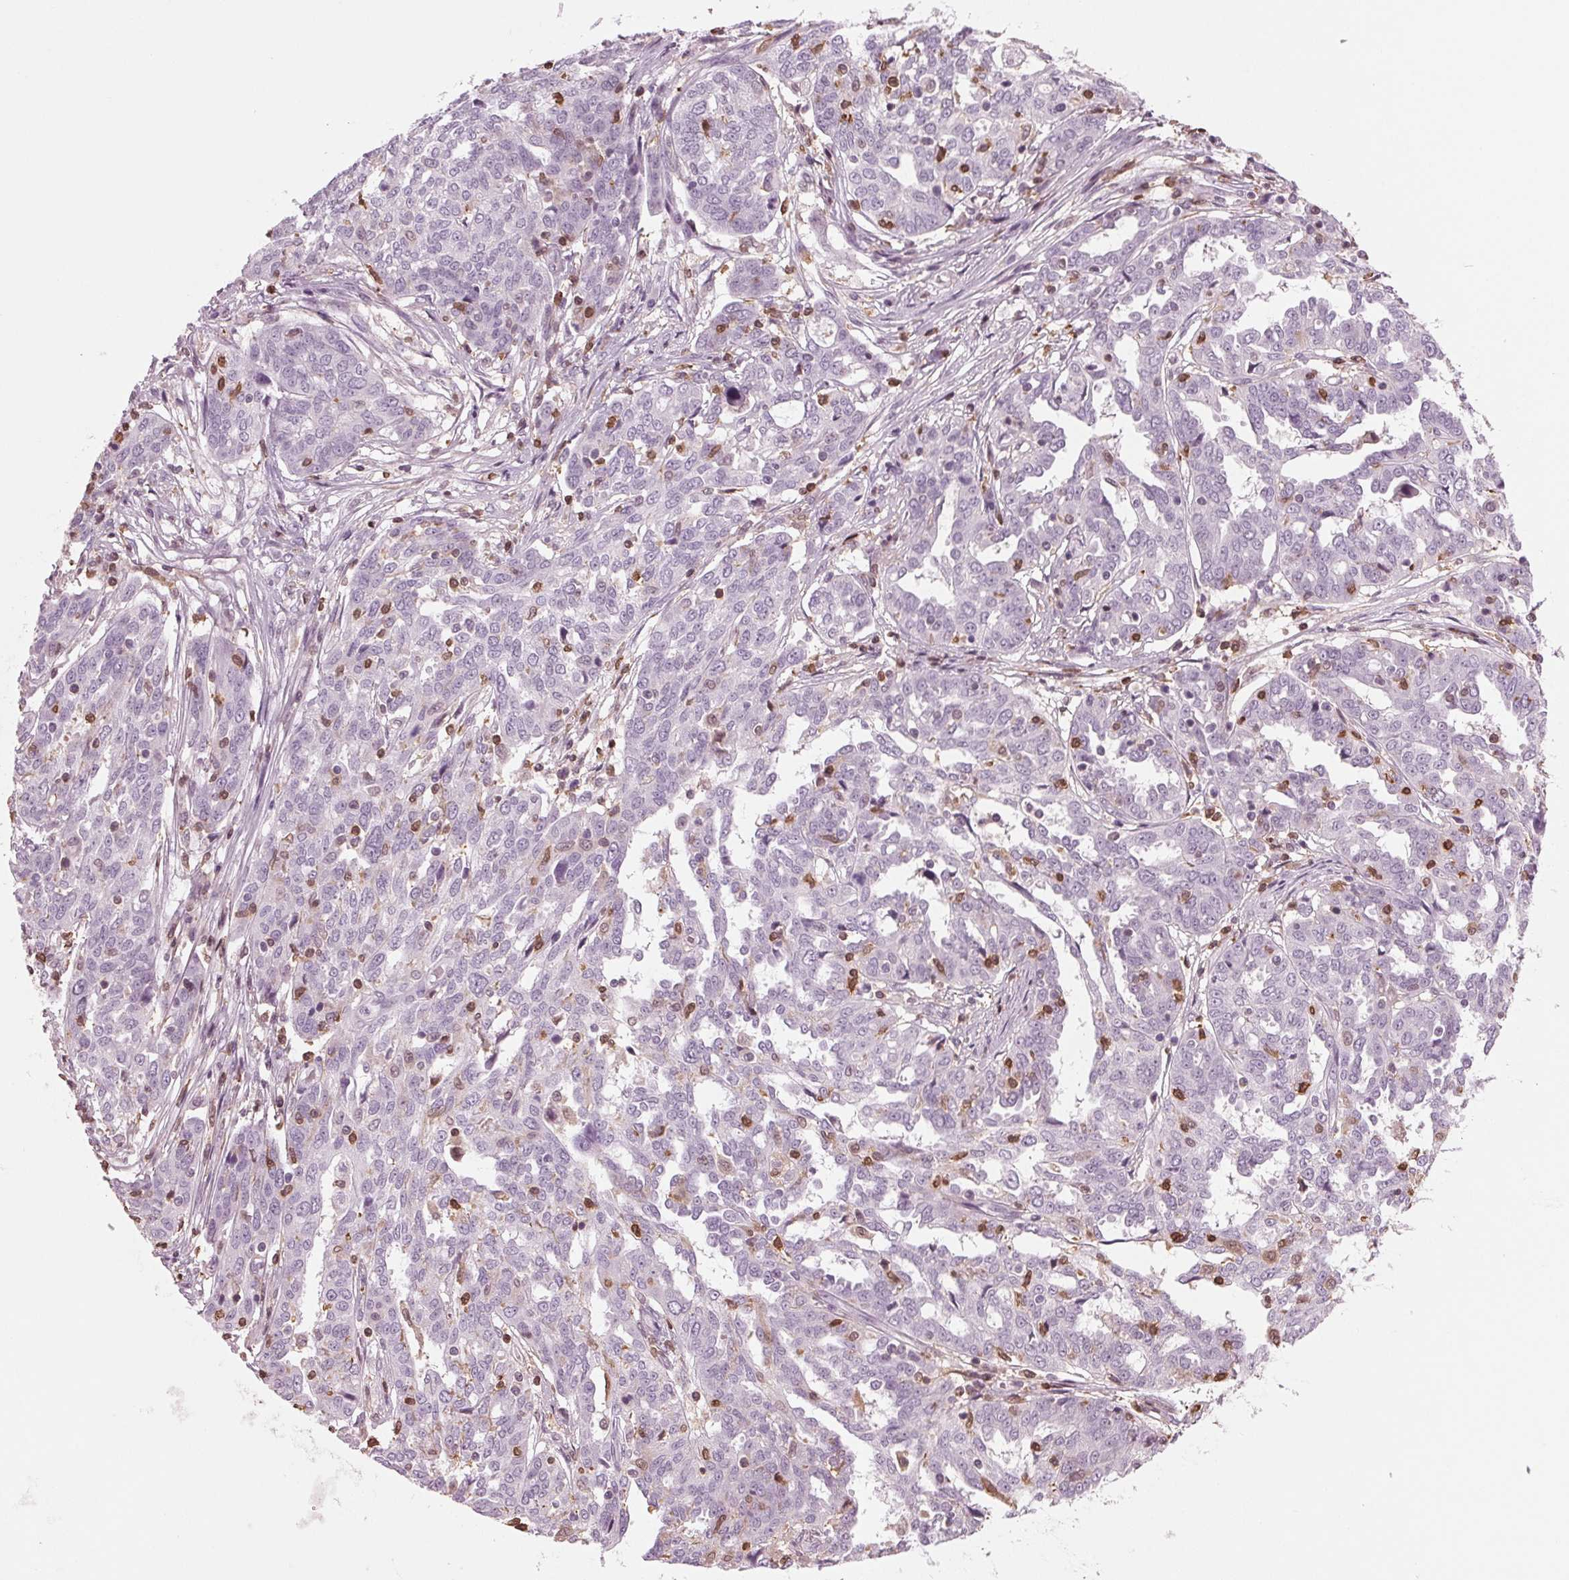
{"staining": {"intensity": "negative", "quantity": "none", "location": "none"}, "tissue": "ovarian cancer", "cell_type": "Tumor cells", "image_type": "cancer", "snomed": [{"axis": "morphology", "description": "Cystadenocarcinoma, serous, NOS"}, {"axis": "topography", "description": "Ovary"}], "caption": "IHC of ovarian serous cystadenocarcinoma exhibits no positivity in tumor cells.", "gene": "BTLA", "patient": {"sex": "female", "age": 67}}